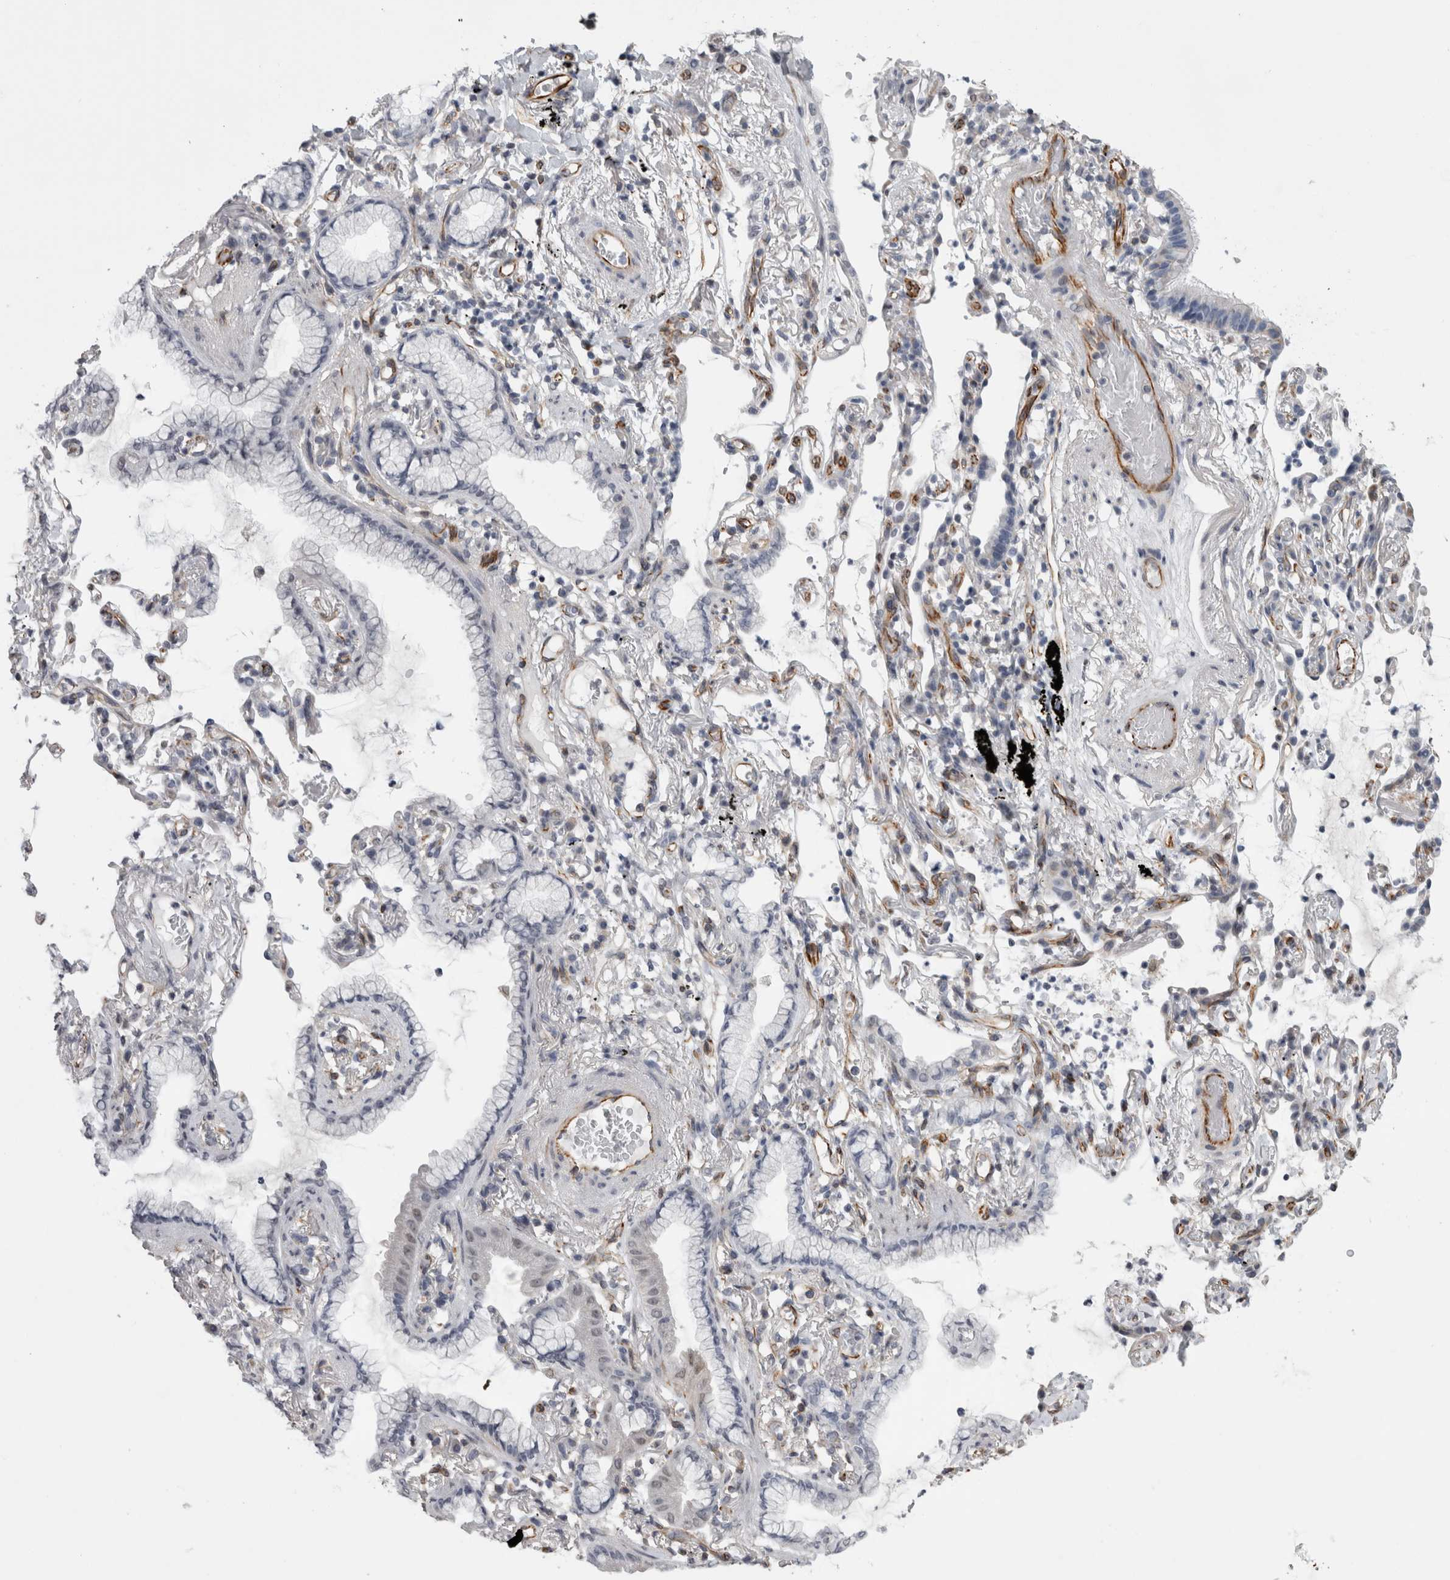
{"staining": {"intensity": "negative", "quantity": "none", "location": "none"}, "tissue": "lung cancer", "cell_type": "Tumor cells", "image_type": "cancer", "snomed": [{"axis": "morphology", "description": "Adenocarcinoma, NOS"}, {"axis": "topography", "description": "Lung"}], "caption": "A high-resolution micrograph shows immunohistochemistry (IHC) staining of lung cancer, which demonstrates no significant positivity in tumor cells.", "gene": "ACOT7", "patient": {"sex": "female", "age": 70}}